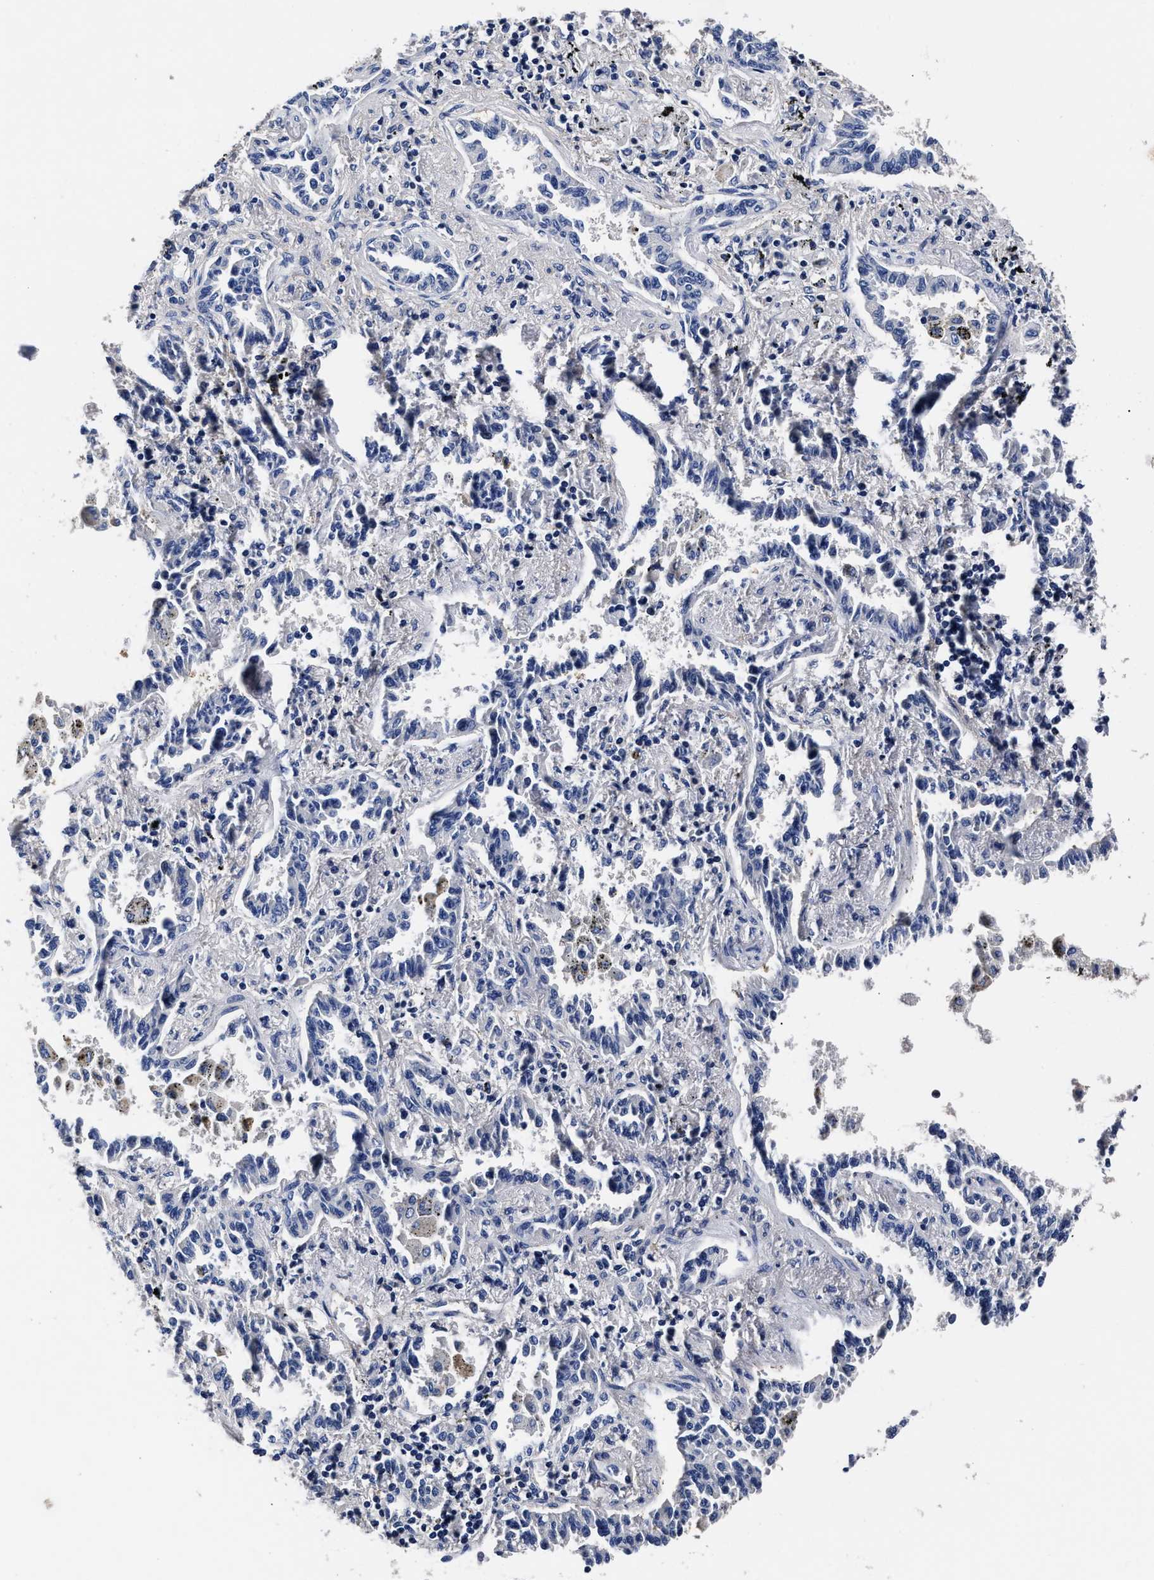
{"staining": {"intensity": "negative", "quantity": "none", "location": "none"}, "tissue": "lung cancer", "cell_type": "Tumor cells", "image_type": "cancer", "snomed": [{"axis": "morphology", "description": "Normal tissue, NOS"}, {"axis": "morphology", "description": "Adenocarcinoma, NOS"}, {"axis": "topography", "description": "Lung"}], "caption": "The histopathology image reveals no staining of tumor cells in lung cancer (adenocarcinoma). (DAB IHC visualized using brightfield microscopy, high magnification).", "gene": "OLFML2A", "patient": {"sex": "male", "age": 59}}